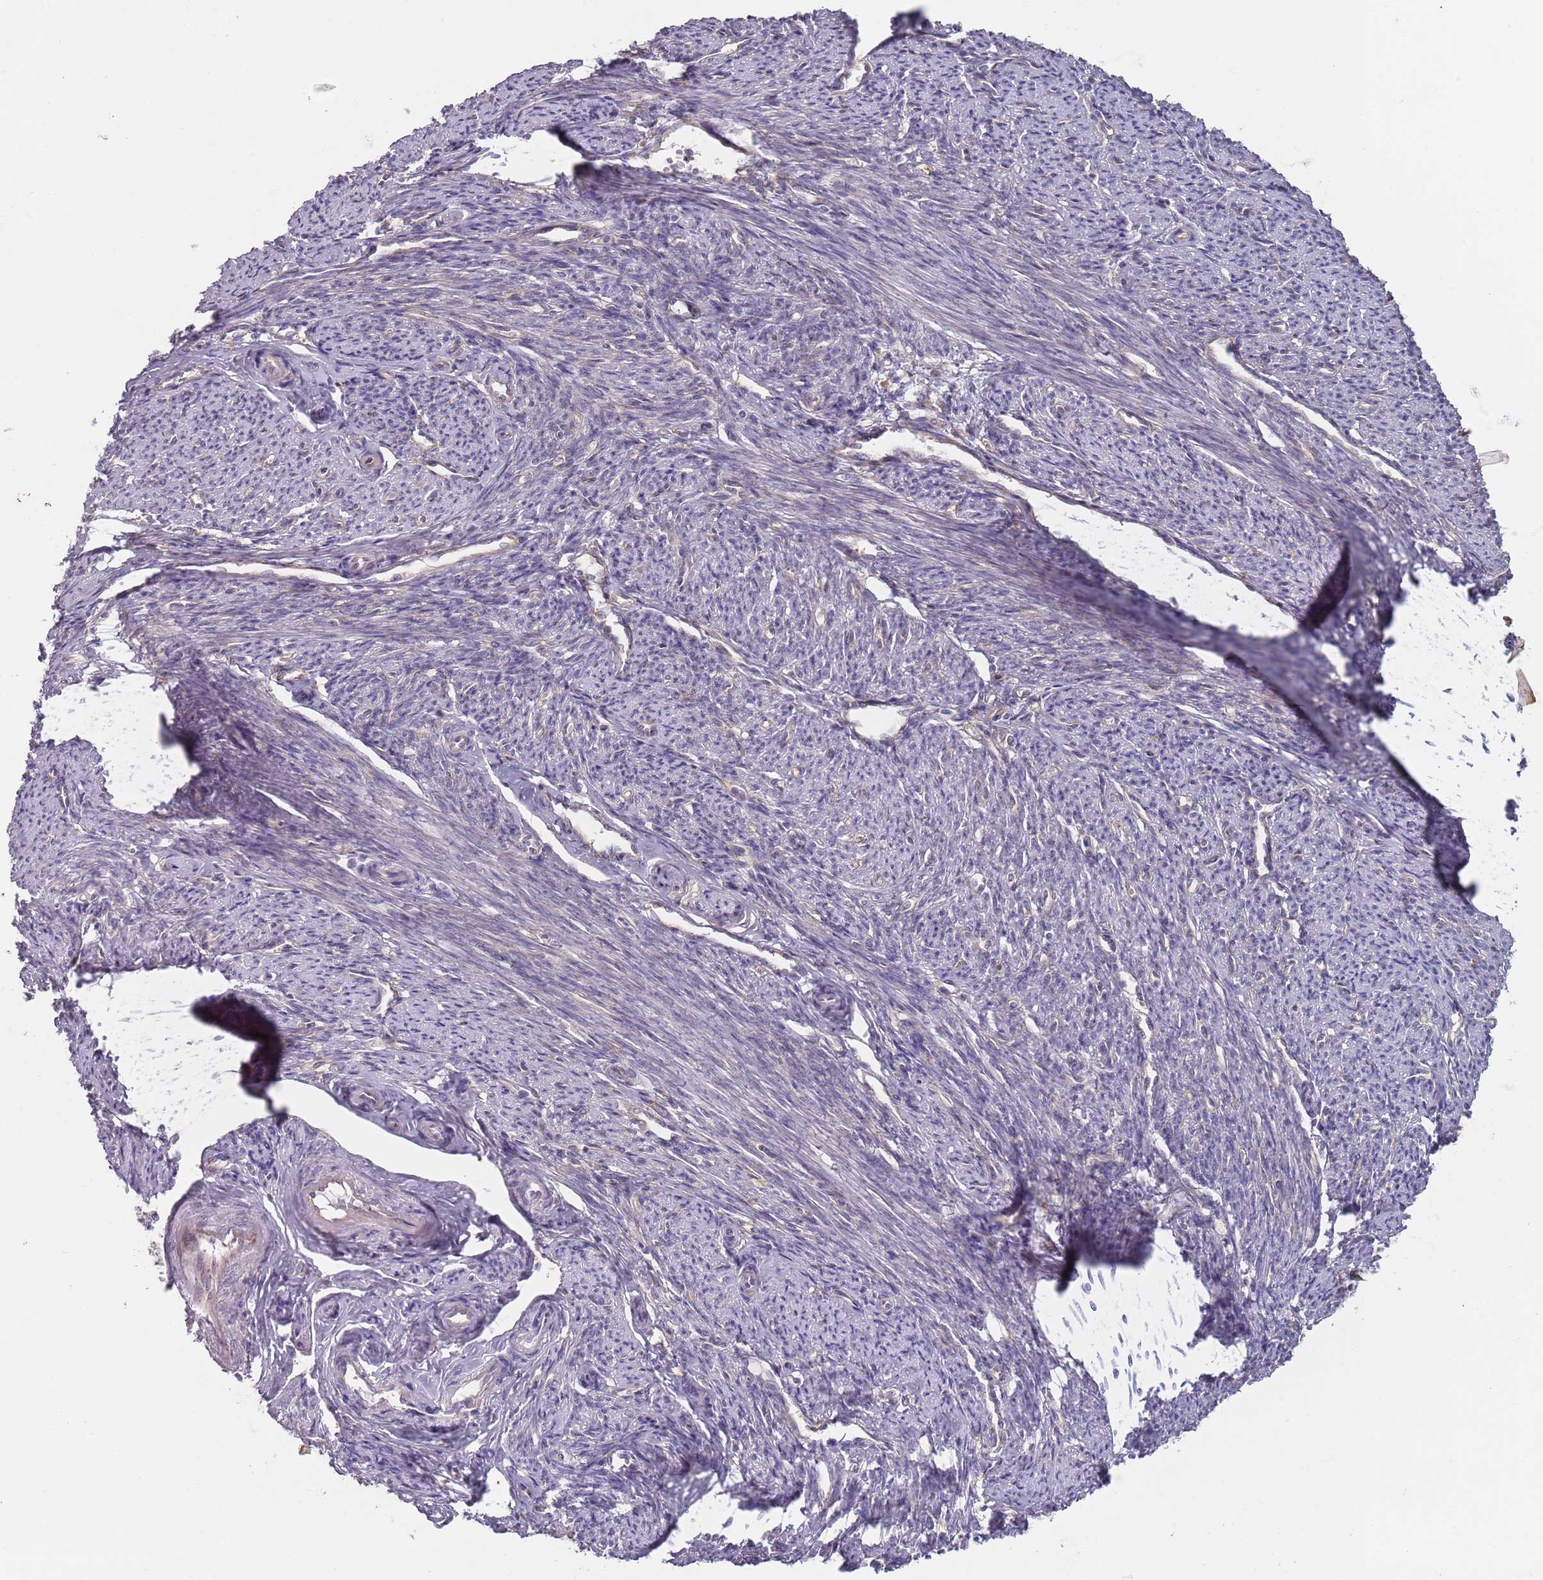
{"staining": {"intensity": "weak", "quantity": "<25%", "location": "cytoplasmic/membranous"}, "tissue": "smooth muscle", "cell_type": "Smooth muscle cells", "image_type": "normal", "snomed": [{"axis": "morphology", "description": "Normal tissue, NOS"}, {"axis": "topography", "description": "Smooth muscle"}, {"axis": "topography", "description": "Uterus"}], "caption": "Micrograph shows no protein positivity in smooth muscle cells of benign smooth muscle.", "gene": "APPL2", "patient": {"sex": "female", "age": 59}}